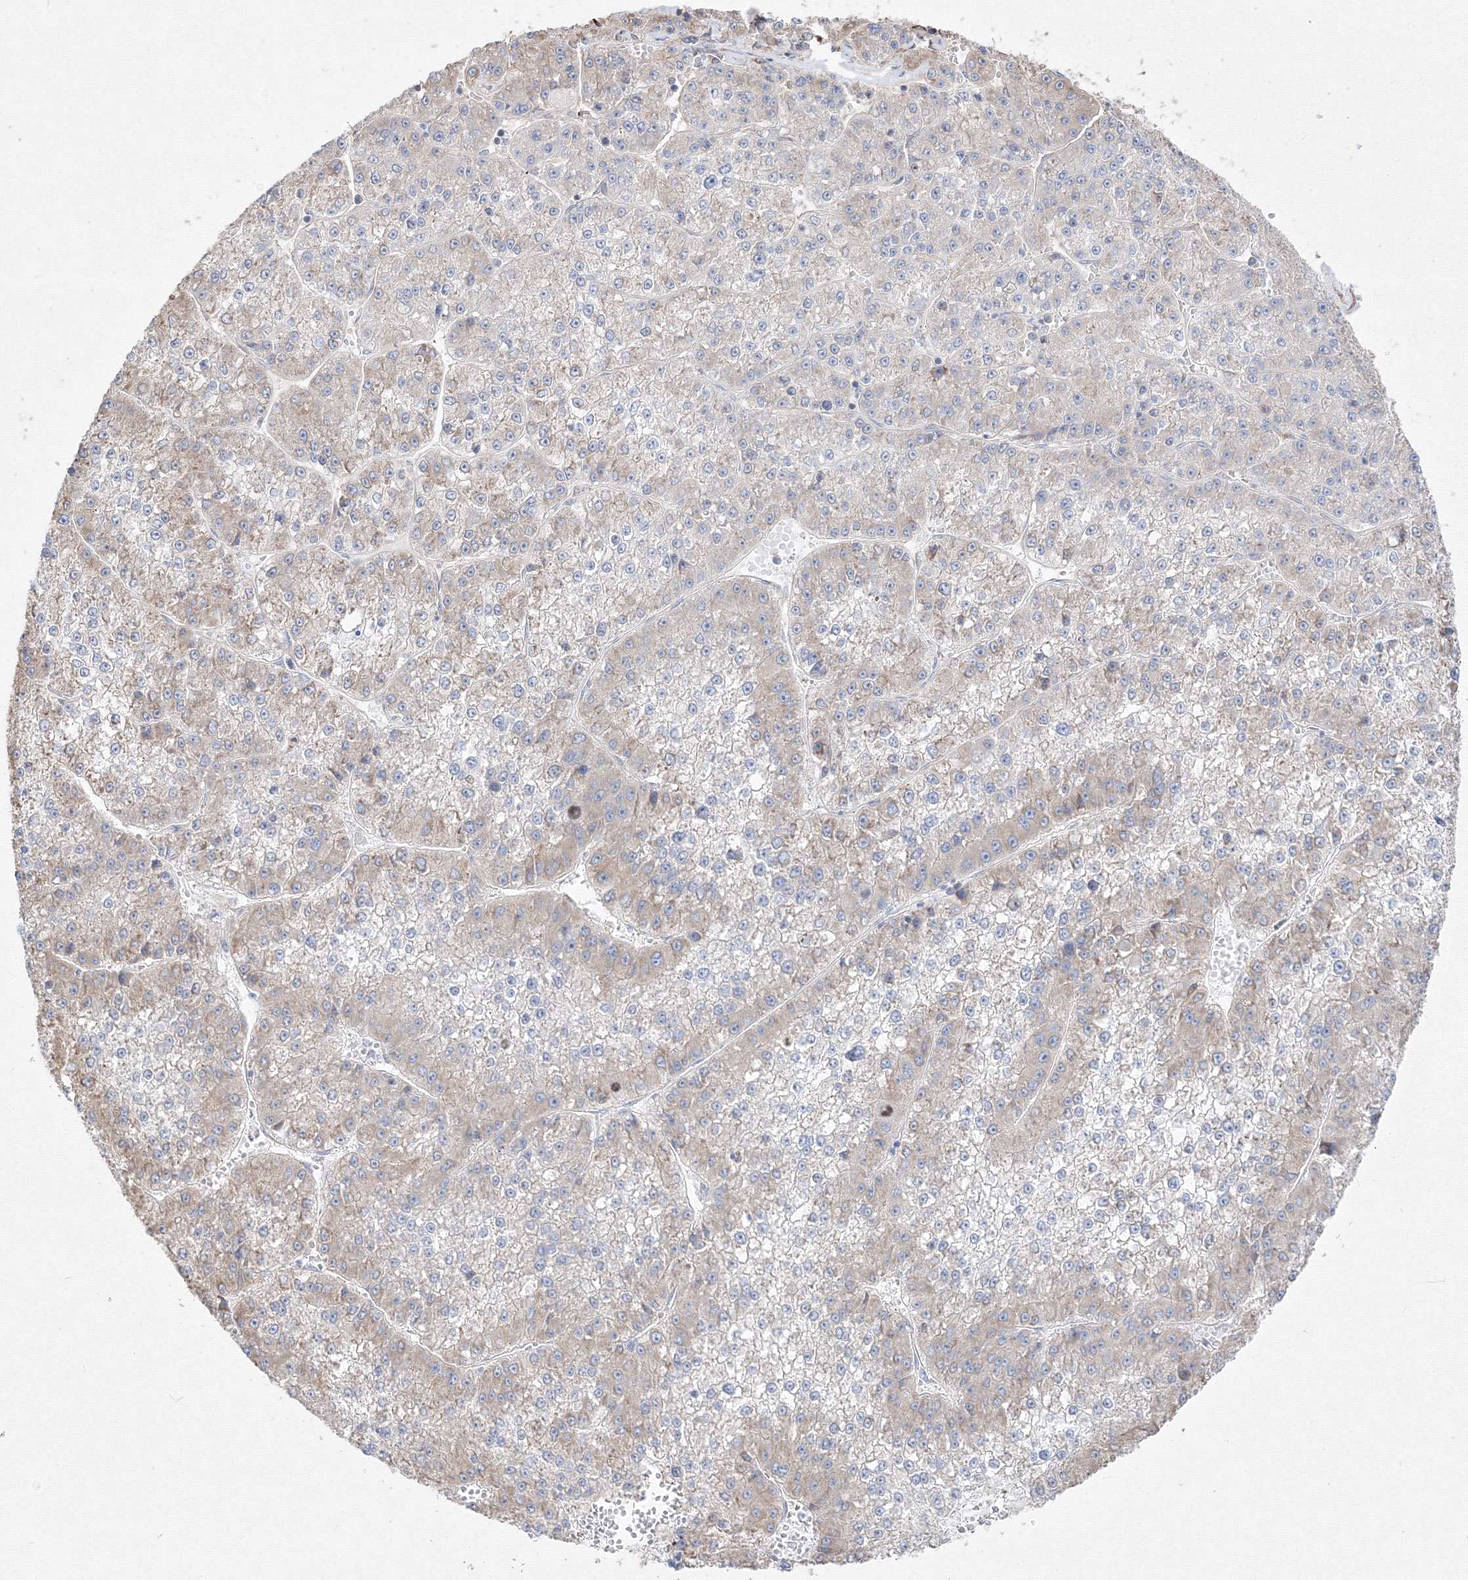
{"staining": {"intensity": "weak", "quantity": "<25%", "location": "cytoplasmic/membranous"}, "tissue": "liver cancer", "cell_type": "Tumor cells", "image_type": "cancer", "snomed": [{"axis": "morphology", "description": "Carcinoma, Hepatocellular, NOS"}, {"axis": "topography", "description": "Liver"}], "caption": "Tumor cells are negative for brown protein staining in liver cancer.", "gene": "FBXL8", "patient": {"sex": "female", "age": 73}}